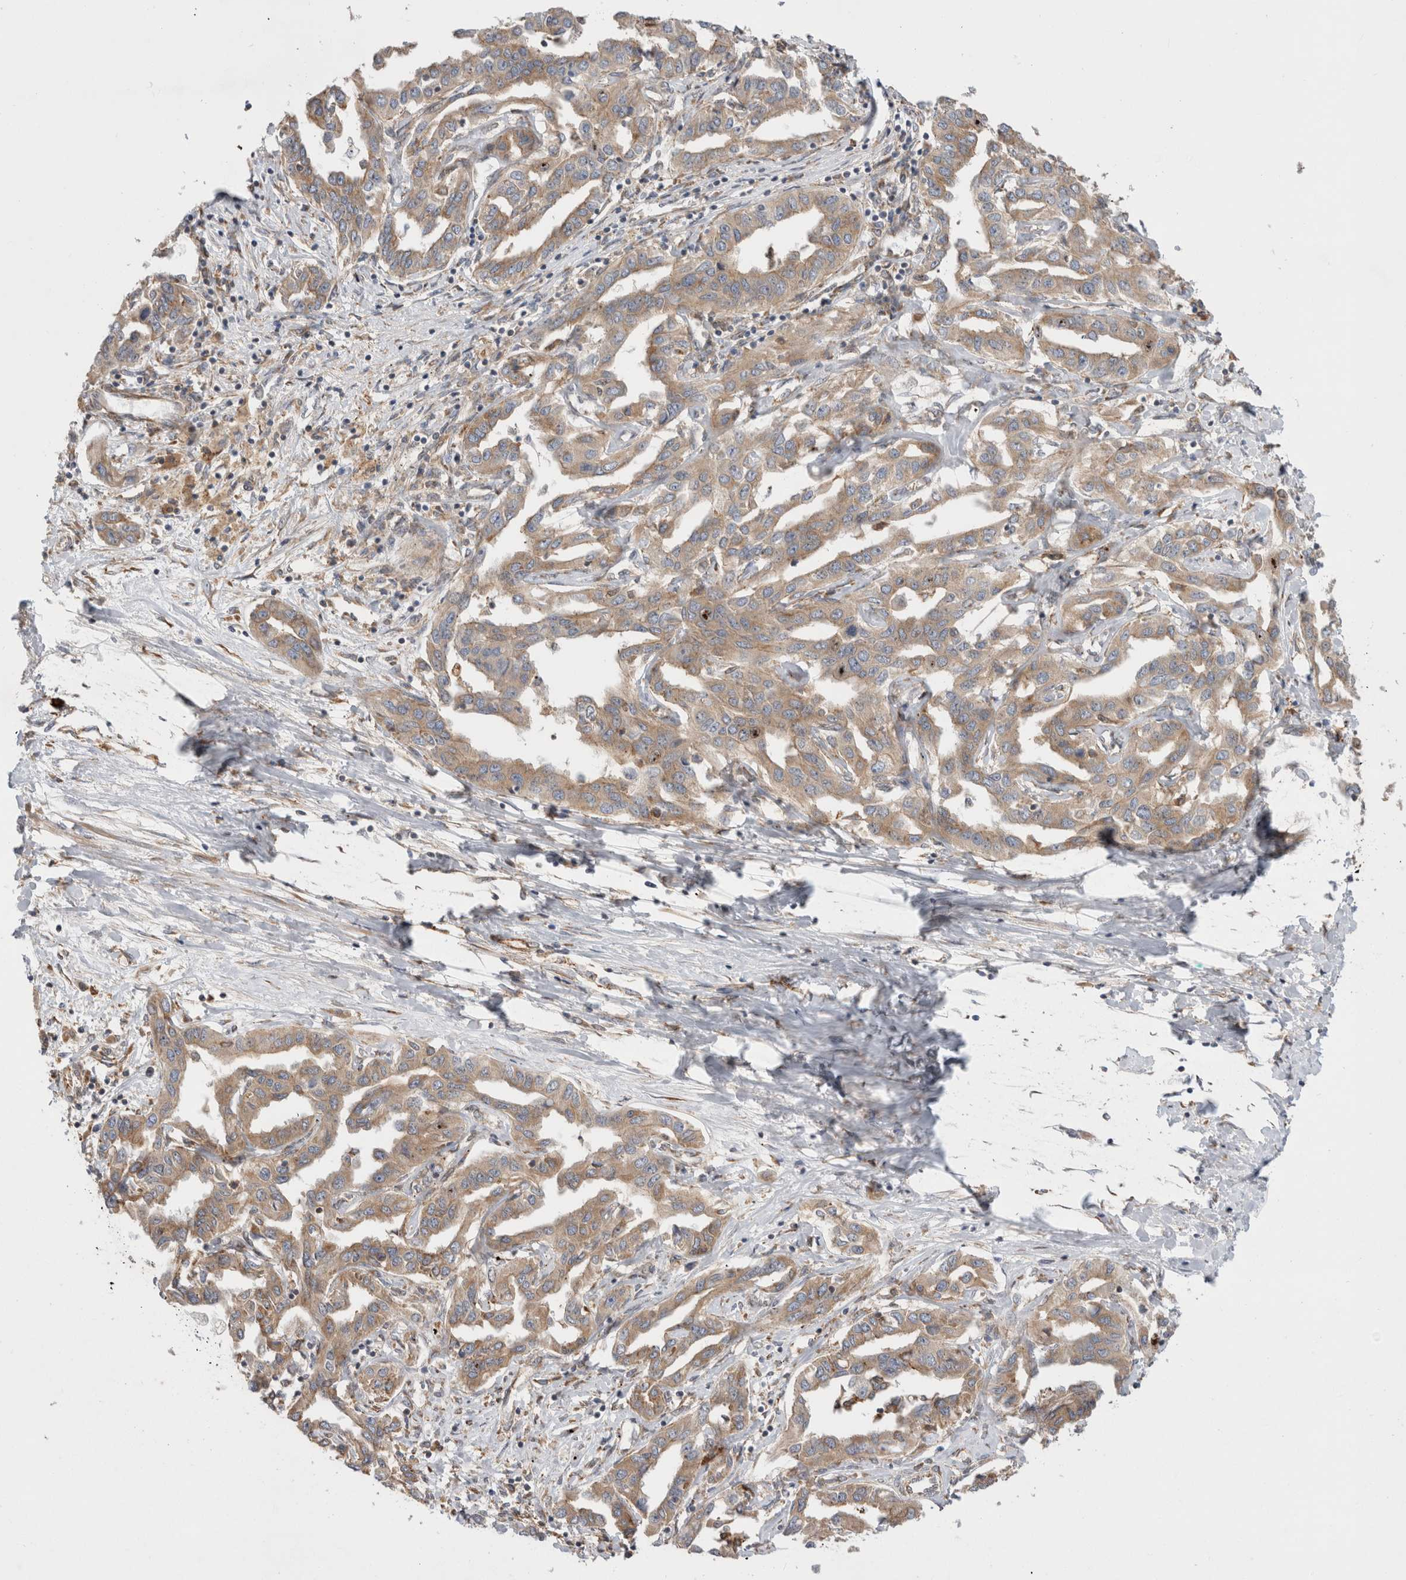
{"staining": {"intensity": "weak", "quantity": ">75%", "location": "cytoplasmic/membranous"}, "tissue": "liver cancer", "cell_type": "Tumor cells", "image_type": "cancer", "snomed": [{"axis": "morphology", "description": "Cholangiocarcinoma"}, {"axis": "topography", "description": "Liver"}], "caption": "Protein analysis of liver cancer (cholangiocarcinoma) tissue reveals weak cytoplasmic/membranous staining in about >75% of tumor cells.", "gene": "PDCD10", "patient": {"sex": "male", "age": 59}}